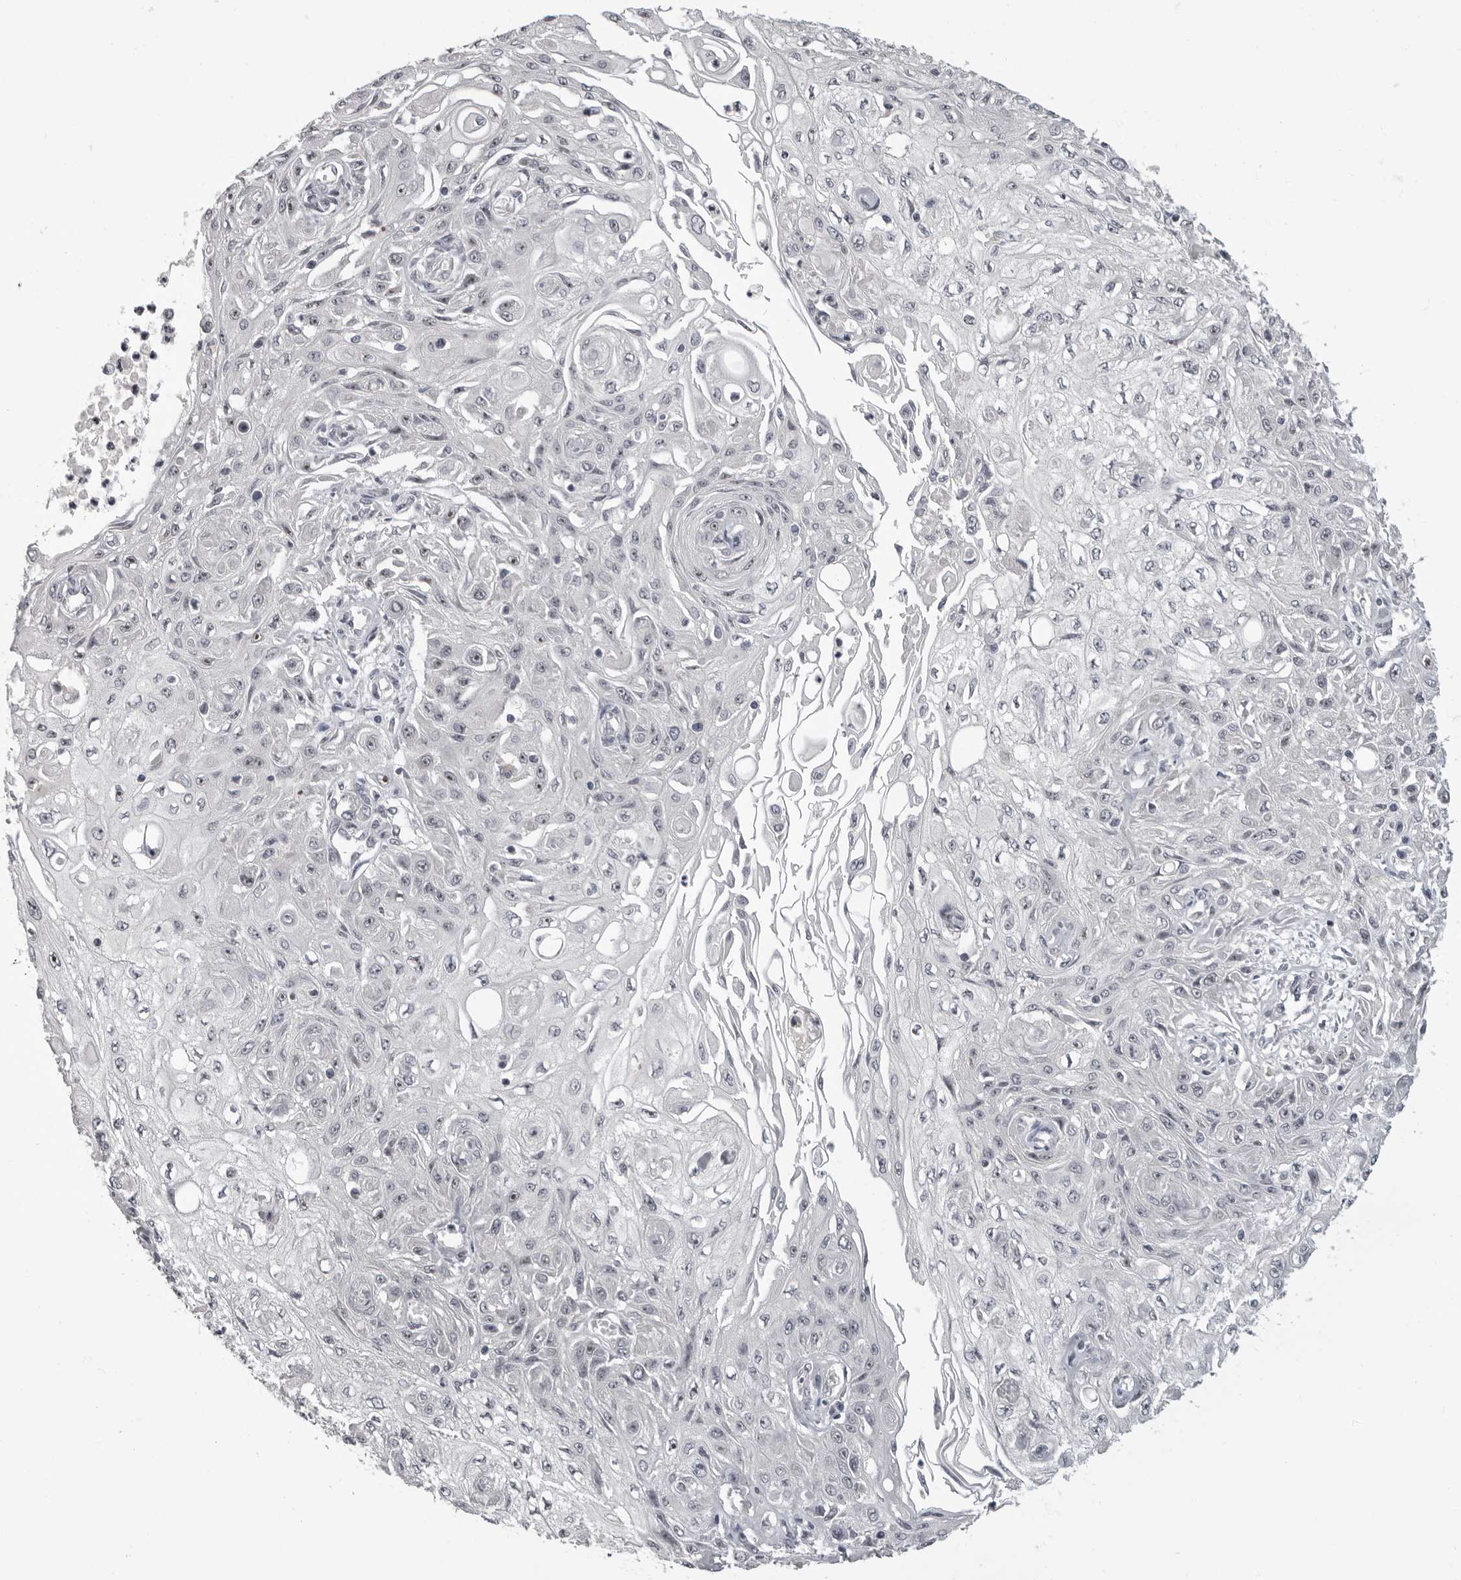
{"staining": {"intensity": "negative", "quantity": "none", "location": "none"}, "tissue": "skin cancer", "cell_type": "Tumor cells", "image_type": "cancer", "snomed": [{"axis": "morphology", "description": "Squamous cell carcinoma, NOS"}, {"axis": "morphology", "description": "Squamous cell carcinoma, metastatic, NOS"}, {"axis": "topography", "description": "Skin"}, {"axis": "topography", "description": "Lymph node"}], "caption": "Immunohistochemical staining of skin cancer (squamous cell carcinoma) shows no significant positivity in tumor cells. (Brightfield microscopy of DAB (3,3'-diaminobenzidine) immunohistochemistry at high magnification).", "gene": "MRTO4", "patient": {"sex": "male", "age": 75}}